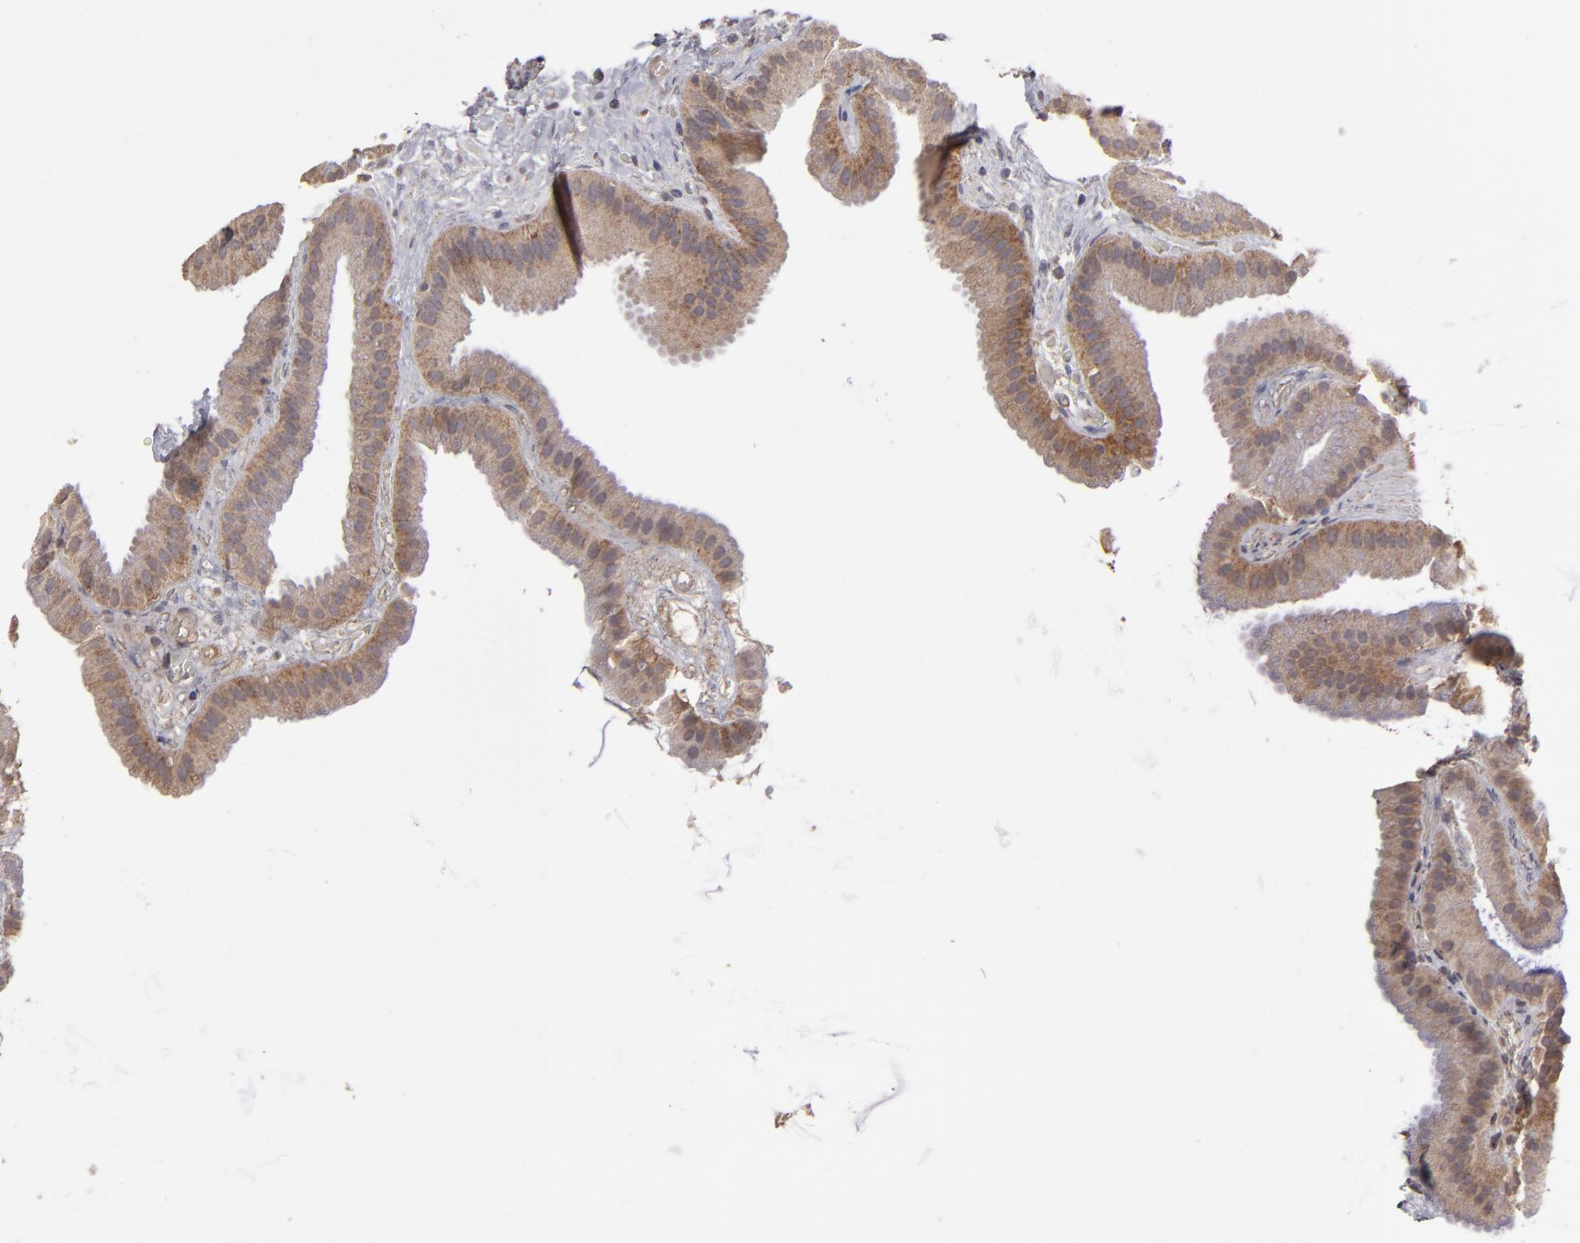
{"staining": {"intensity": "moderate", "quantity": ">75%", "location": "cytoplasmic/membranous"}, "tissue": "gallbladder", "cell_type": "Glandular cells", "image_type": "normal", "snomed": [{"axis": "morphology", "description": "Normal tissue, NOS"}, {"axis": "topography", "description": "Gallbladder"}], "caption": "Protein expression by immunohistochemistry reveals moderate cytoplasmic/membranous positivity in approximately >75% of glandular cells in normal gallbladder. Using DAB (3,3'-diaminobenzidine) (brown) and hematoxylin (blue) stains, captured at high magnification using brightfield microscopy.", "gene": "ITGB5", "patient": {"sex": "female", "age": 63}}